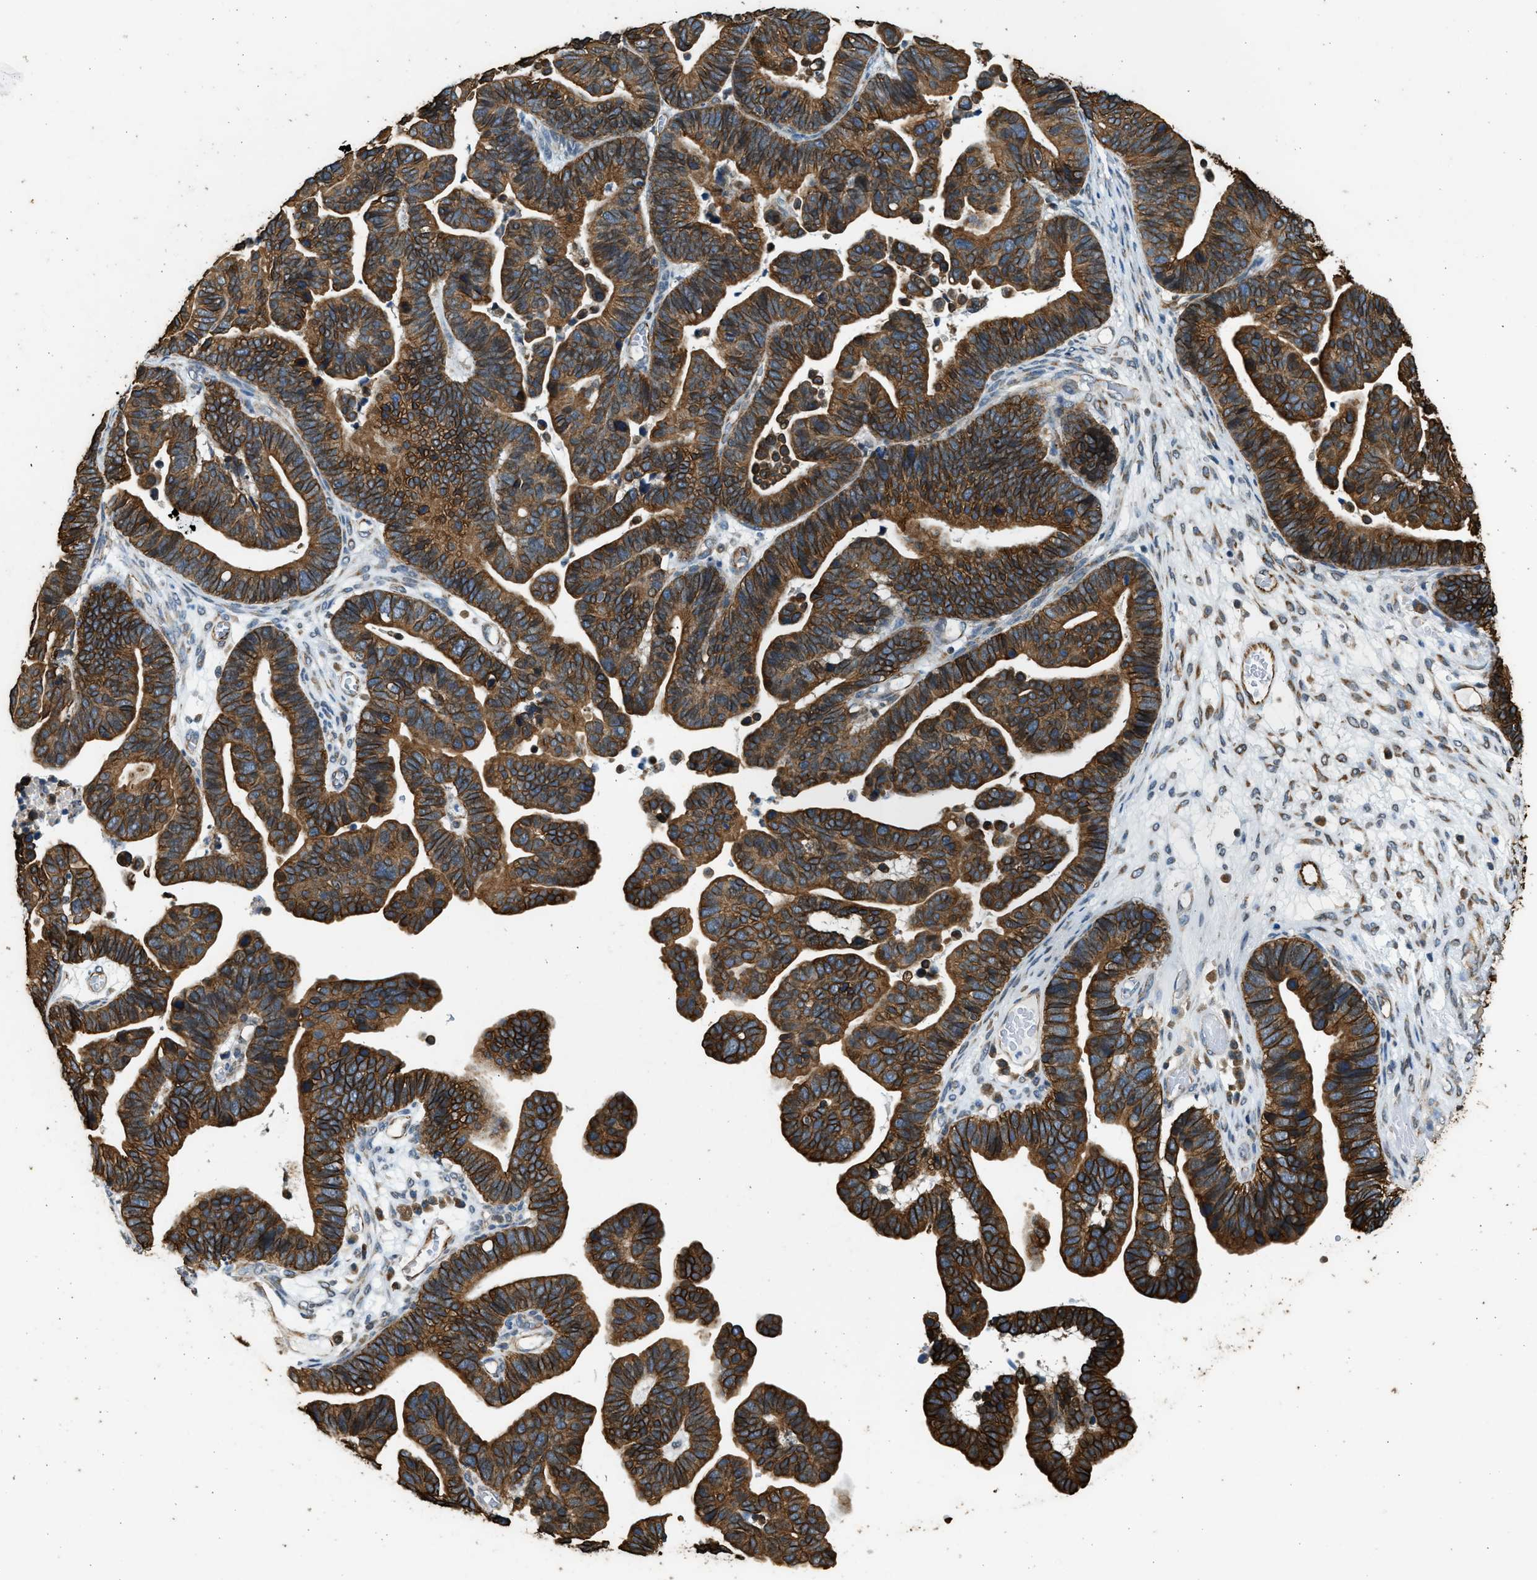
{"staining": {"intensity": "moderate", "quantity": ">75%", "location": "cytoplasmic/membranous"}, "tissue": "ovarian cancer", "cell_type": "Tumor cells", "image_type": "cancer", "snomed": [{"axis": "morphology", "description": "Cystadenocarcinoma, serous, NOS"}, {"axis": "topography", "description": "Ovary"}], "caption": "A brown stain highlights moderate cytoplasmic/membranous expression of a protein in human ovarian cancer (serous cystadenocarcinoma) tumor cells.", "gene": "PCLO", "patient": {"sex": "female", "age": 56}}